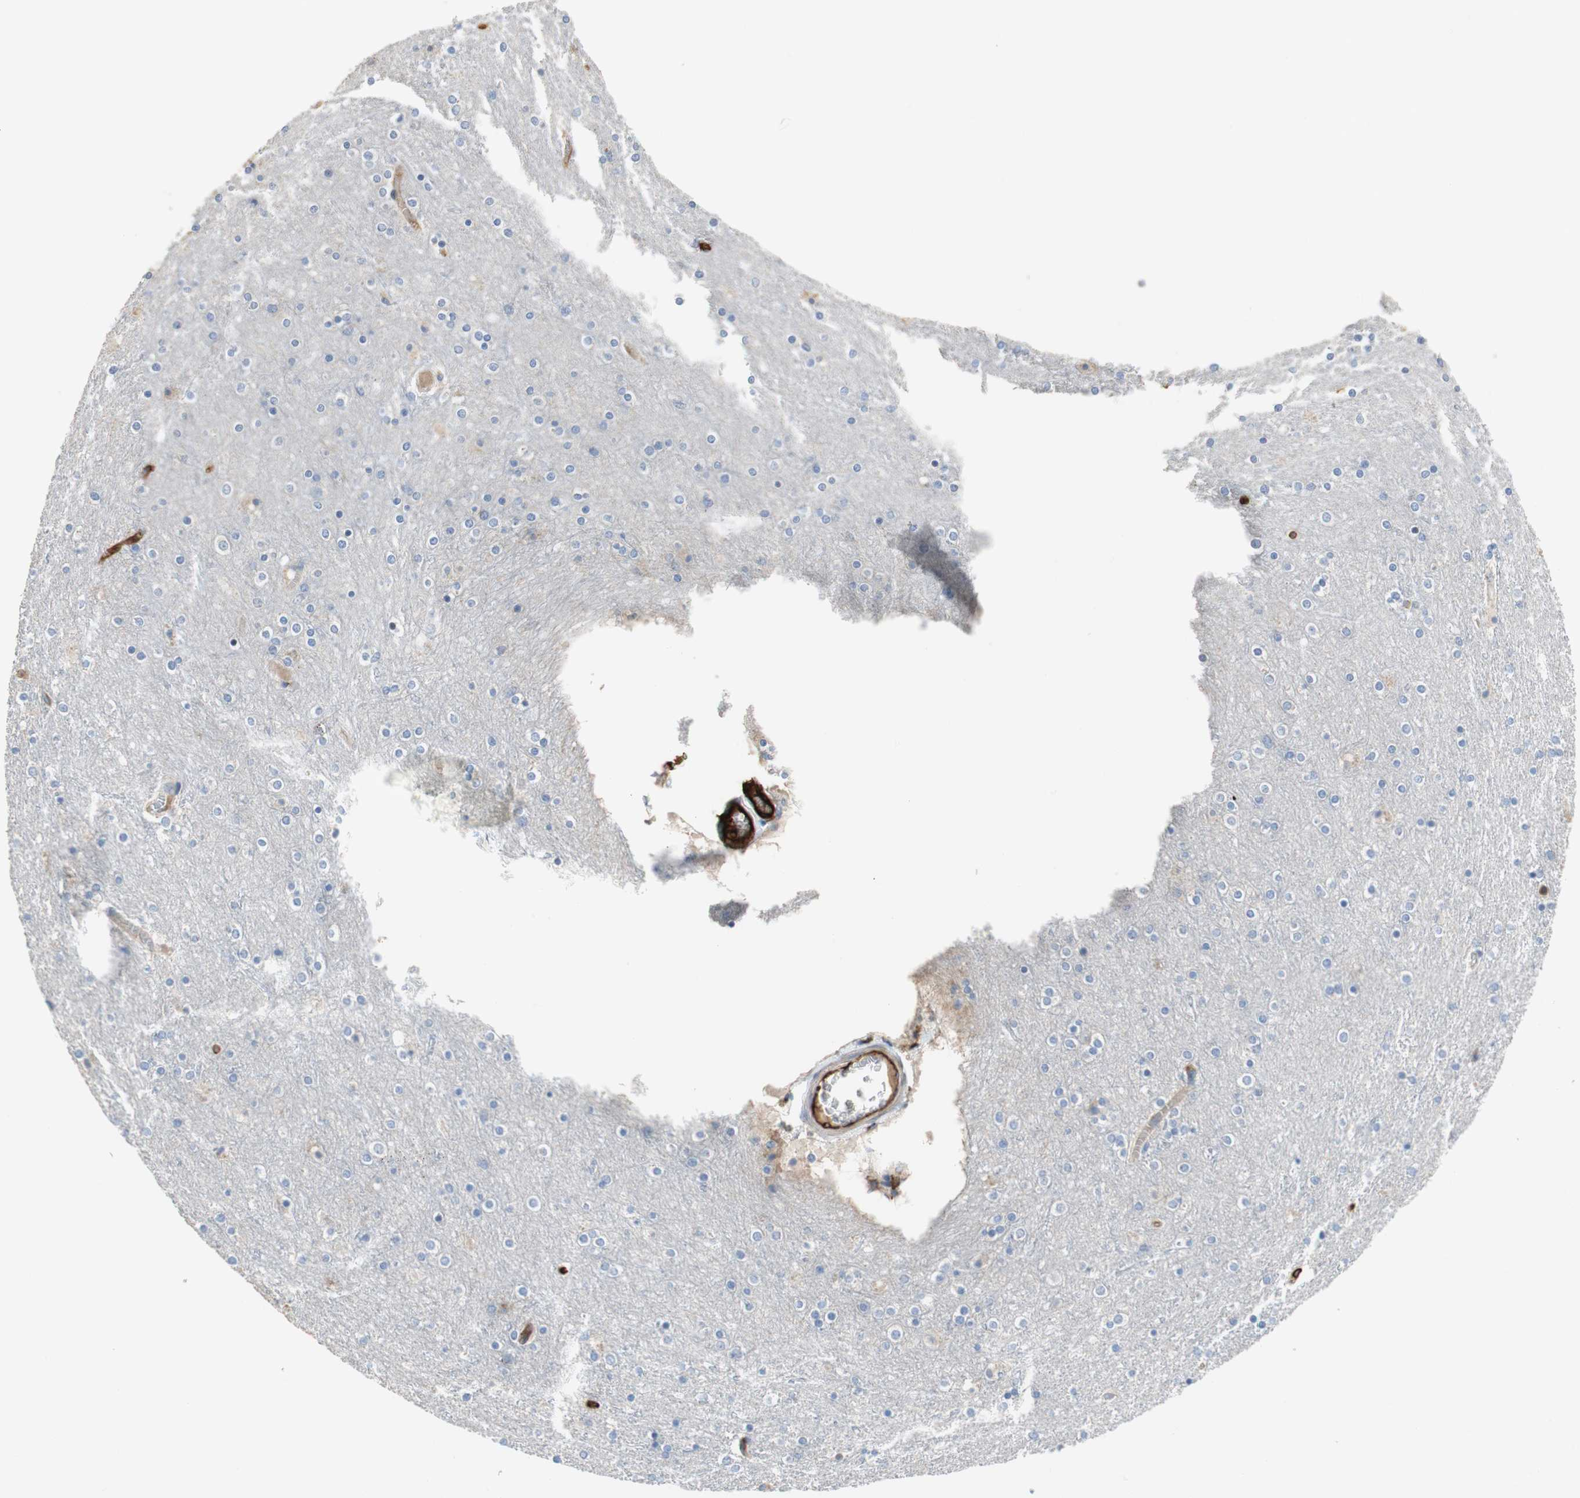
{"staining": {"intensity": "strong", "quantity": ">75%", "location": "cytoplasmic/membranous"}, "tissue": "cerebral cortex", "cell_type": "Endothelial cells", "image_type": "normal", "snomed": [{"axis": "morphology", "description": "Normal tissue, NOS"}, {"axis": "topography", "description": "Cerebral cortex"}], "caption": "Cerebral cortex stained with IHC demonstrates strong cytoplasmic/membranous positivity in approximately >75% of endothelial cells.", "gene": "ALPL", "patient": {"sex": "female", "age": 54}}